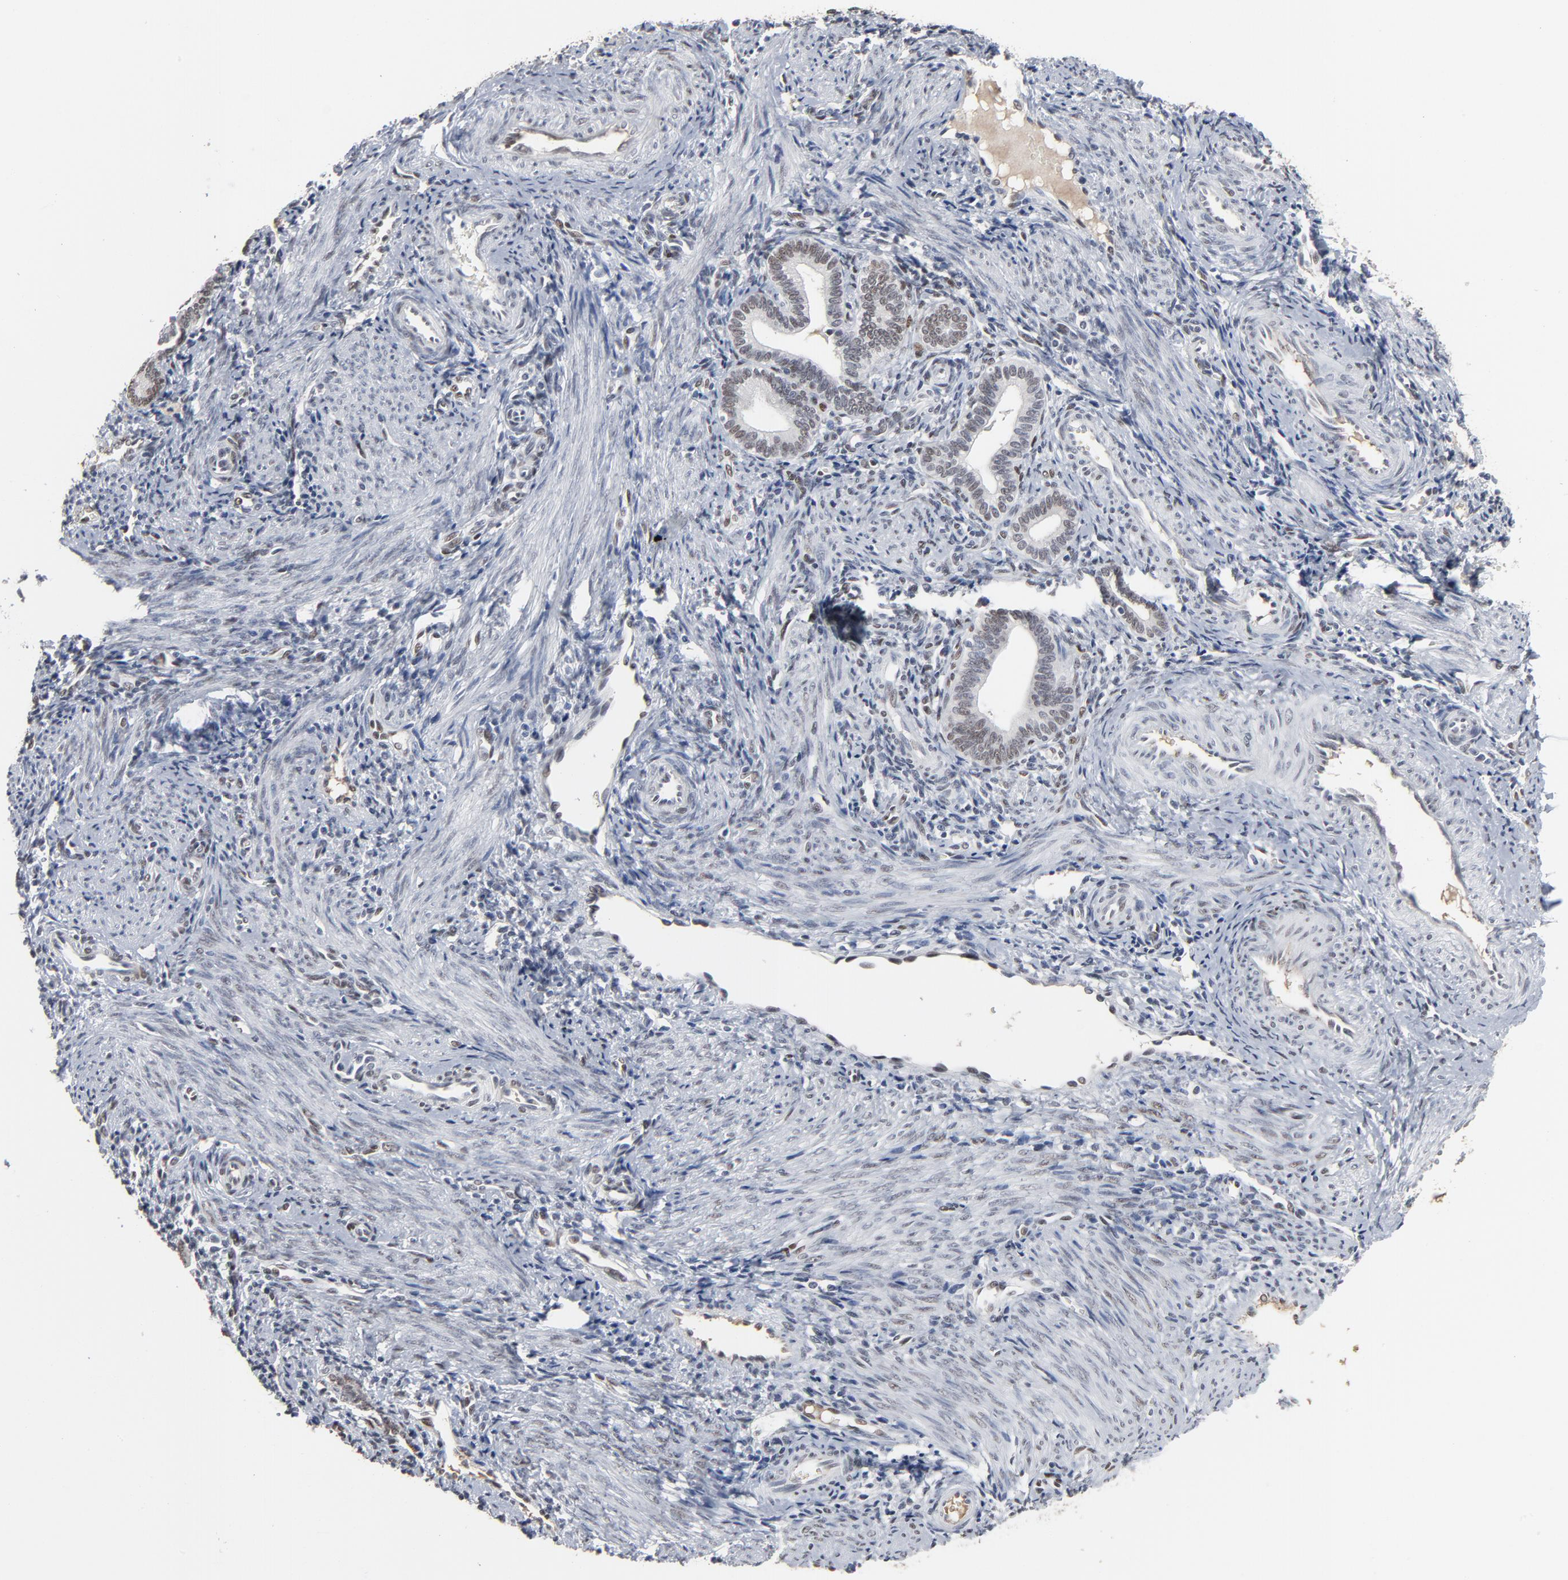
{"staining": {"intensity": "negative", "quantity": "none", "location": "none"}, "tissue": "endometrium", "cell_type": "Cells in endometrial stroma", "image_type": "normal", "snomed": [{"axis": "morphology", "description": "Normal tissue, NOS"}, {"axis": "topography", "description": "Uterus"}, {"axis": "topography", "description": "Endometrium"}], "caption": "Cells in endometrial stroma show no significant positivity in benign endometrium. (DAB immunohistochemistry with hematoxylin counter stain).", "gene": "ATF7", "patient": {"sex": "female", "age": 33}}